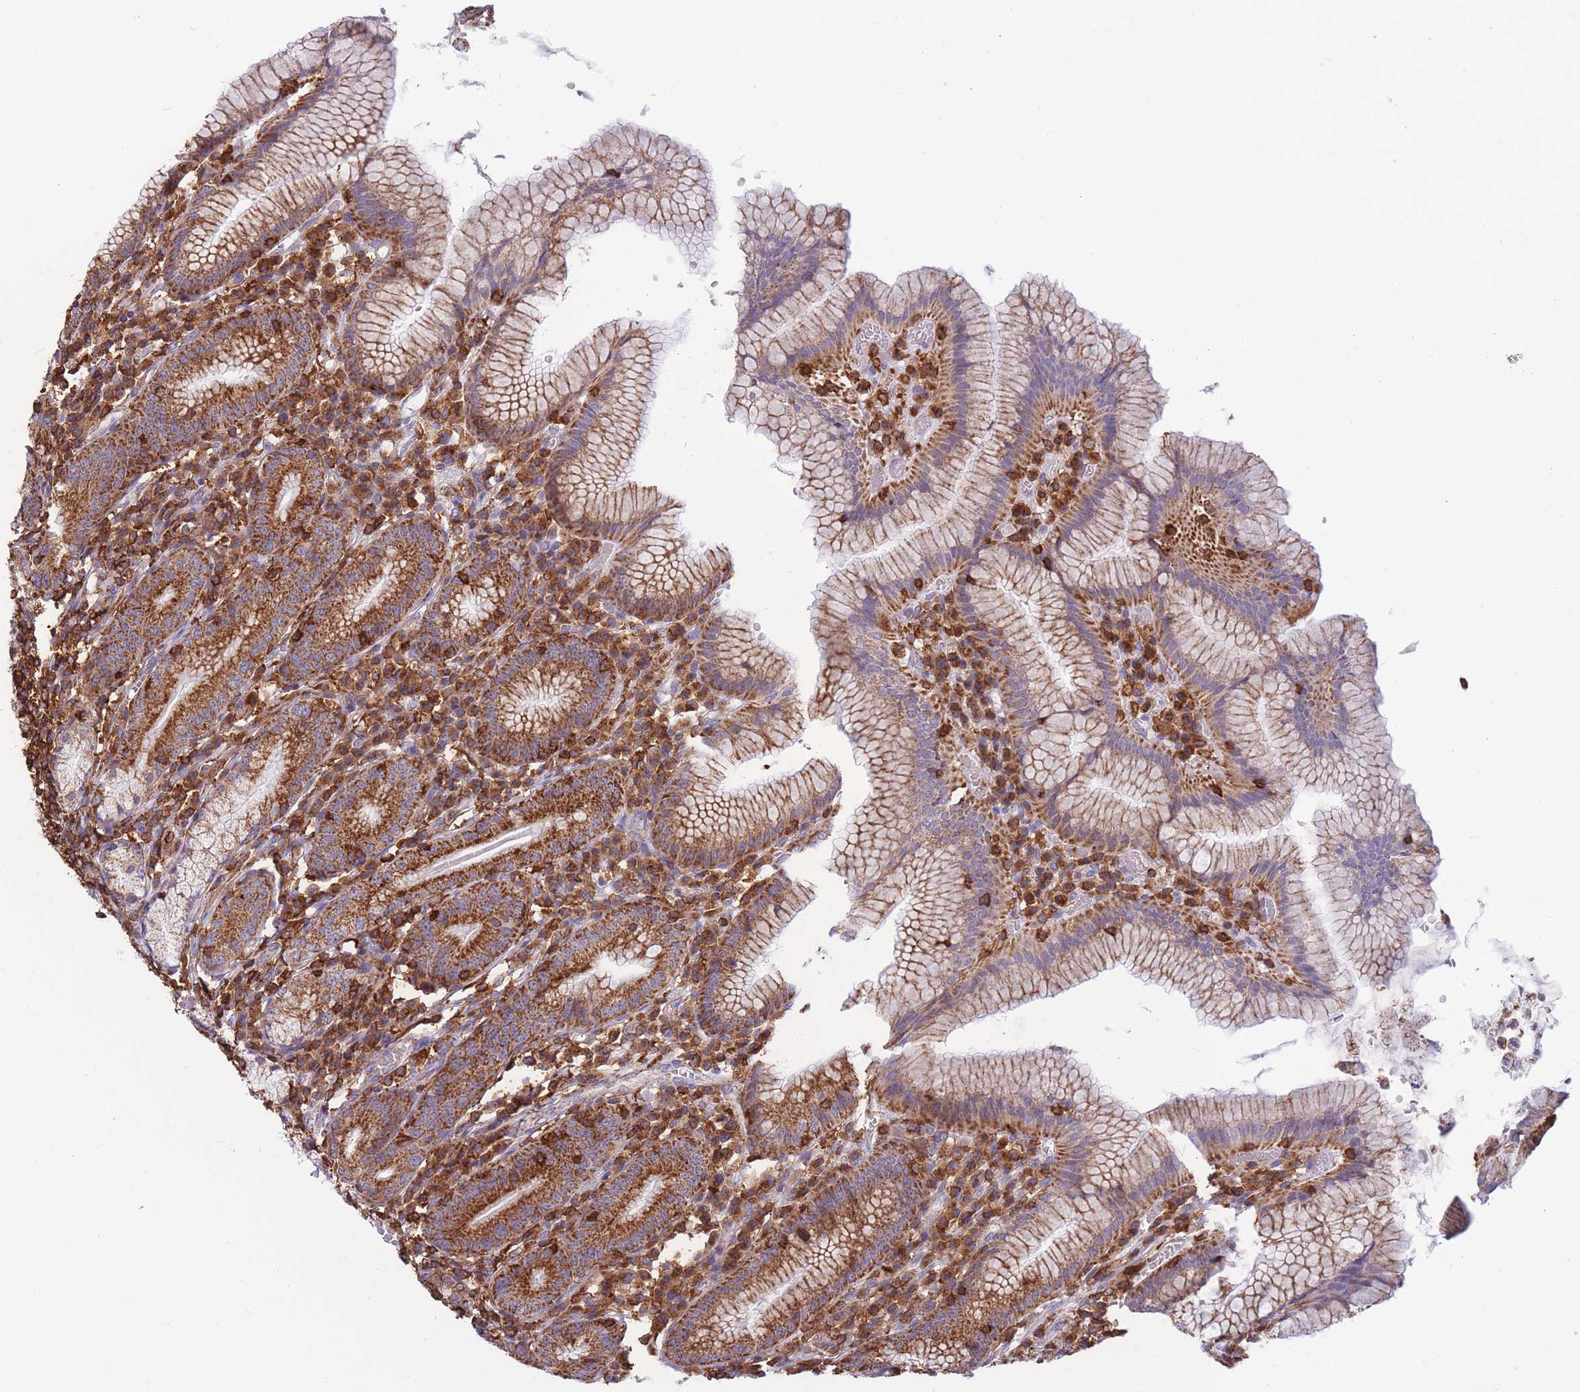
{"staining": {"intensity": "moderate", "quantity": ">75%", "location": "cytoplasmic/membranous"}, "tissue": "stomach", "cell_type": "Glandular cells", "image_type": "normal", "snomed": [{"axis": "morphology", "description": "Normal tissue, NOS"}, {"axis": "topography", "description": "Stomach"}], "caption": "An image of human stomach stained for a protein displays moderate cytoplasmic/membranous brown staining in glandular cells. (brown staining indicates protein expression, while blue staining denotes nuclei).", "gene": "MRPL54", "patient": {"sex": "male", "age": 55}}